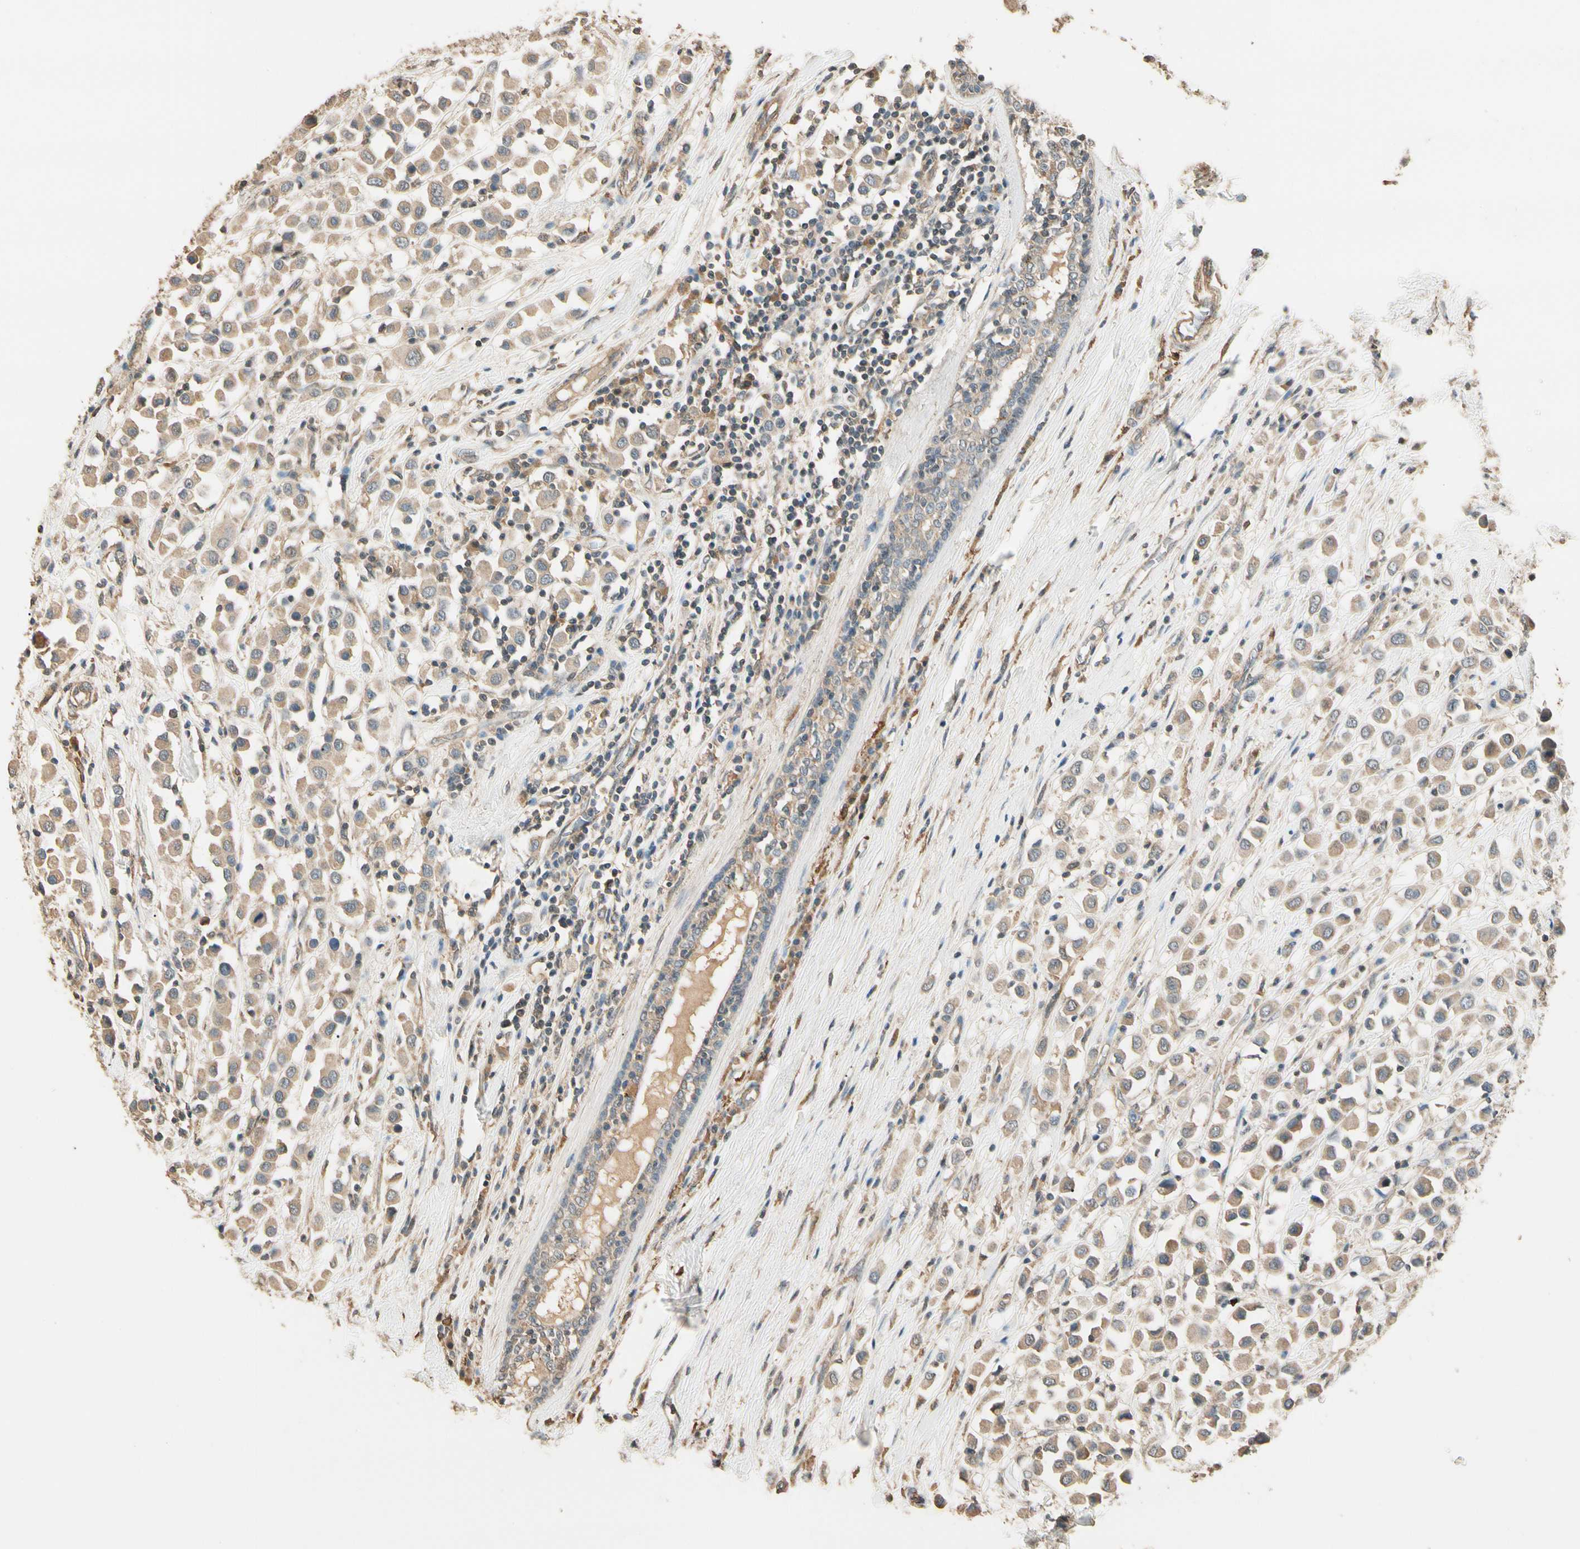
{"staining": {"intensity": "weak", "quantity": ">75%", "location": "cytoplasmic/membranous"}, "tissue": "breast cancer", "cell_type": "Tumor cells", "image_type": "cancer", "snomed": [{"axis": "morphology", "description": "Duct carcinoma"}, {"axis": "topography", "description": "Breast"}], "caption": "This image shows IHC staining of human breast cancer (invasive ductal carcinoma), with low weak cytoplasmic/membranous positivity in approximately >75% of tumor cells.", "gene": "CDH6", "patient": {"sex": "female", "age": 61}}